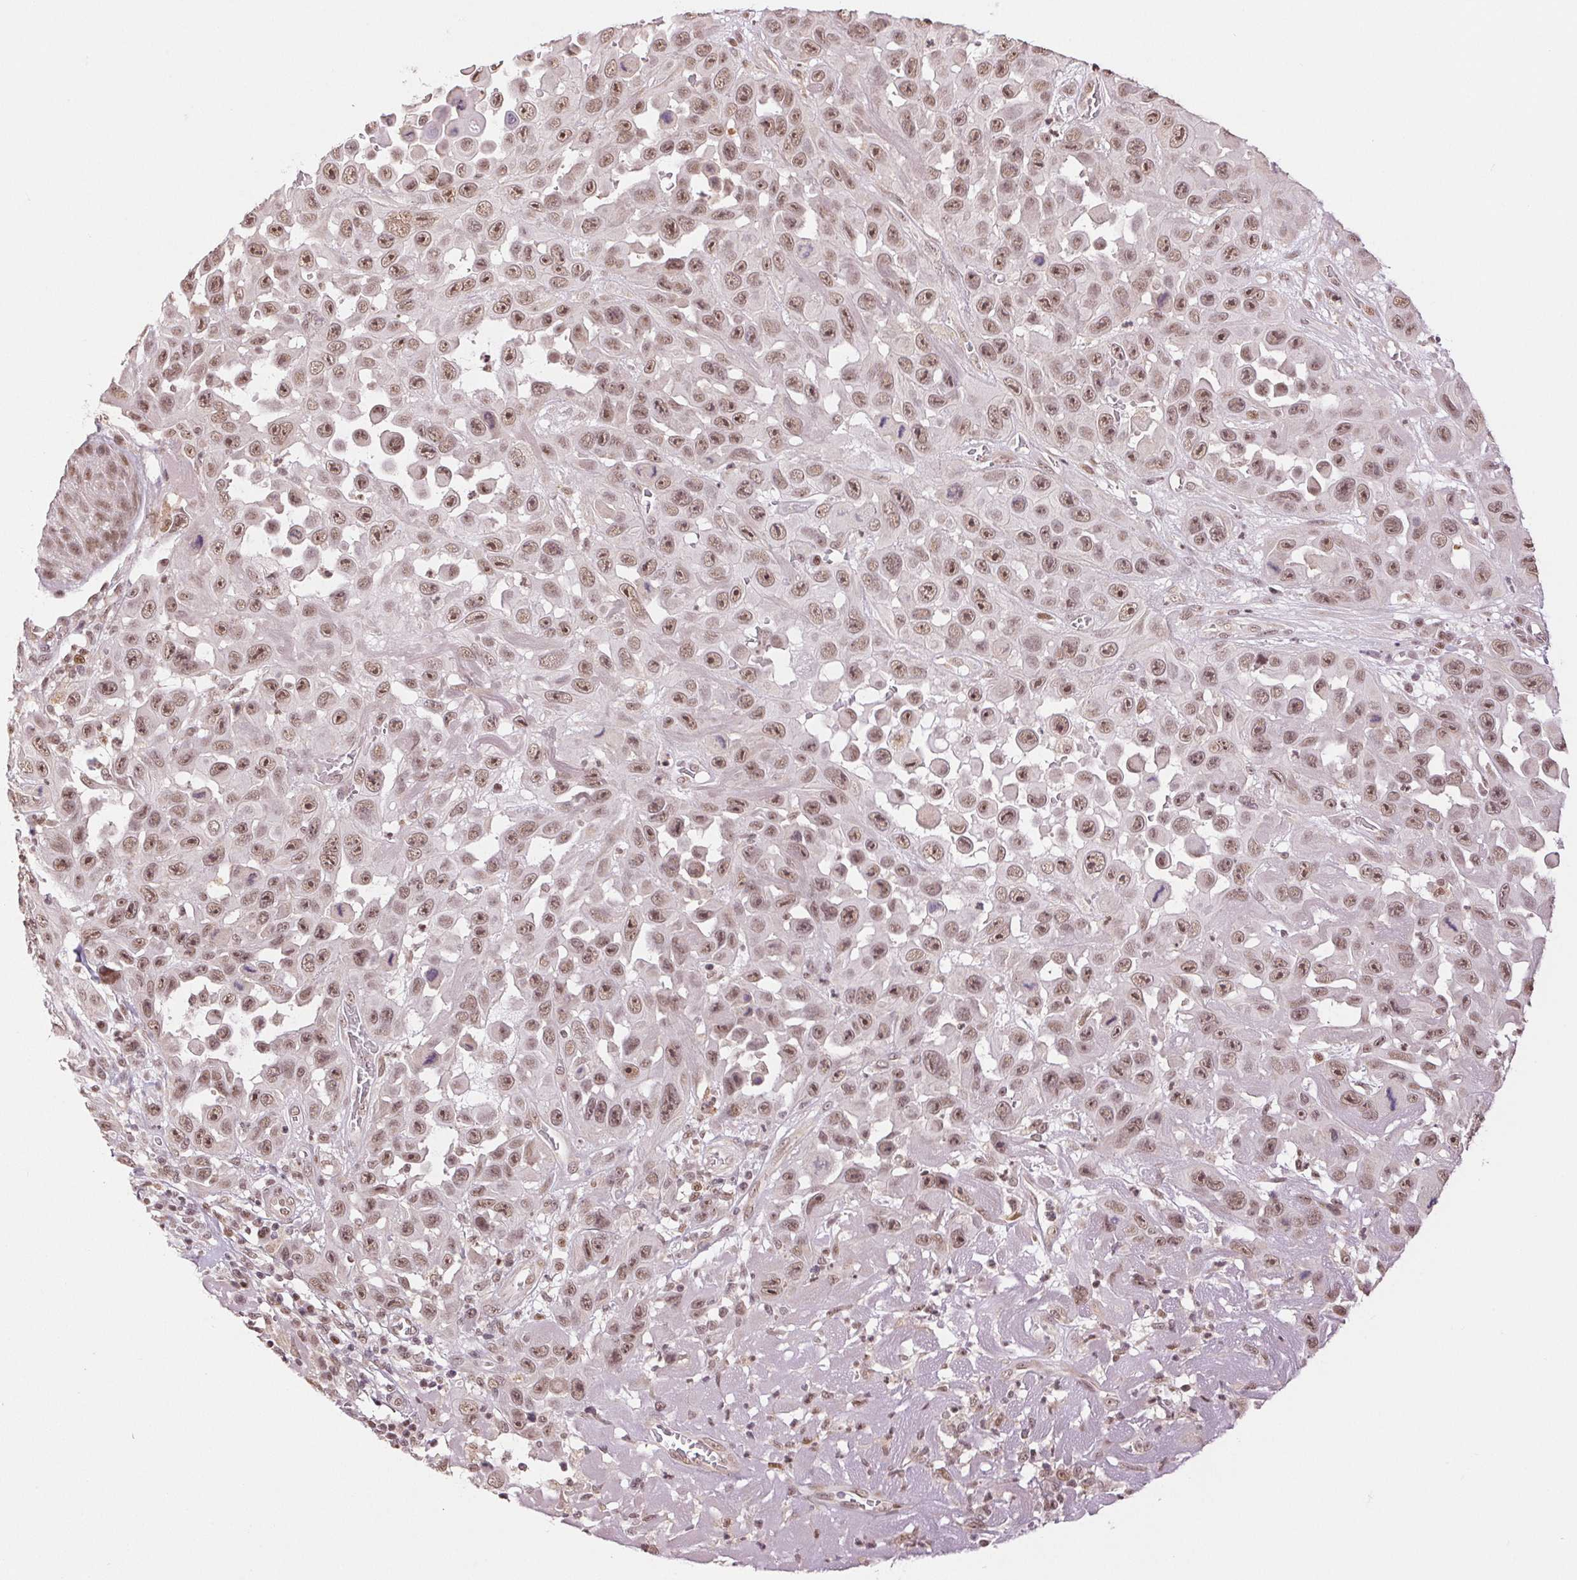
{"staining": {"intensity": "moderate", "quantity": ">75%", "location": "nuclear"}, "tissue": "skin cancer", "cell_type": "Tumor cells", "image_type": "cancer", "snomed": [{"axis": "morphology", "description": "Squamous cell carcinoma, NOS"}, {"axis": "topography", "description": "Skin"}], "caption": "This is a micrograph of immunohistochemistry (IHC) staining of skin cancer, which shows moderate expression in the nuclear of tumor cells.", "gene": "GRHL3", "patient": {"sex": "male", "age": 81}}